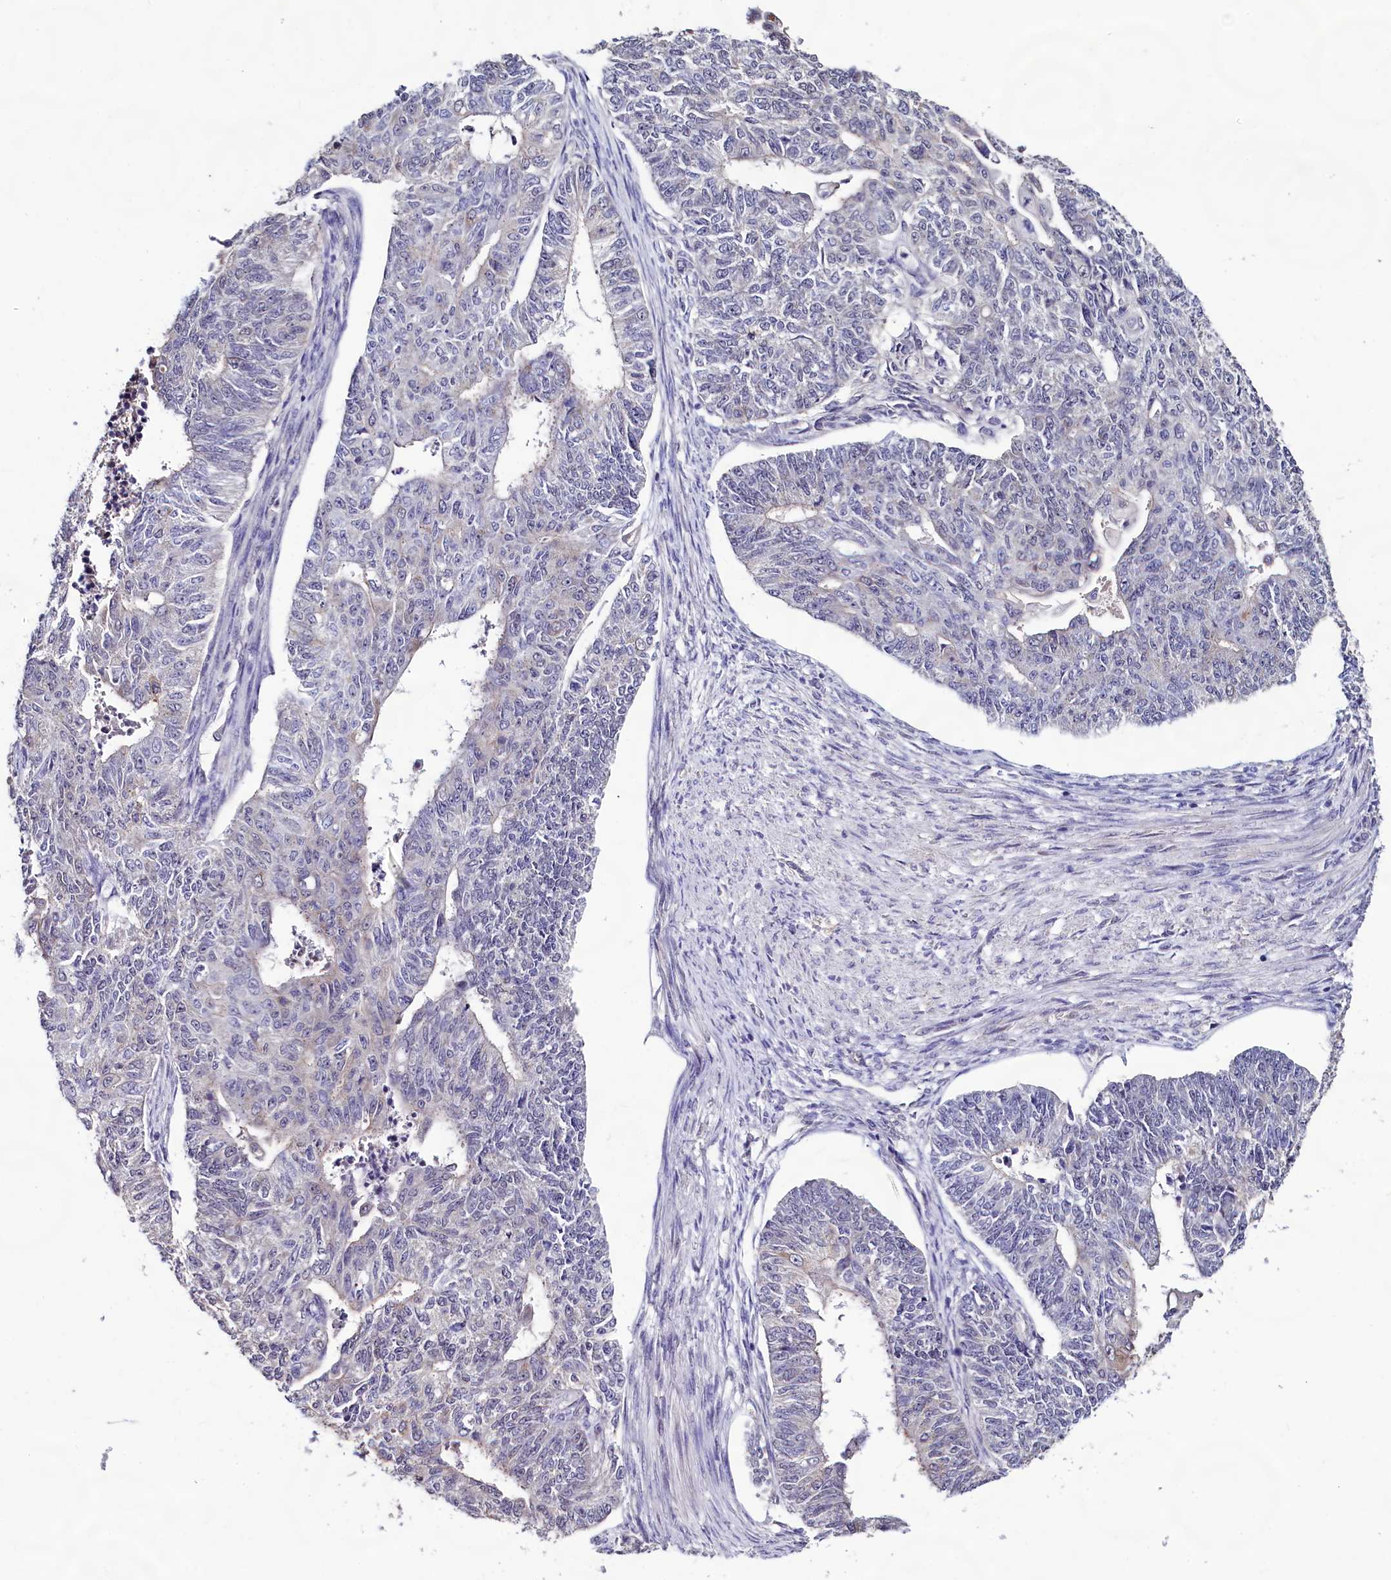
{"staining": {"intensity": "negative", "quantity": "none", "location": "none"}, "tissue": "endometrial cancer", "cell_type": "Tumor cells", "image_type": "cancer", "snomed": [{"axis": "morphology", "description": "Adenocarcinoma, NOS"}, {"axis": "topography", "description": "Endometrium"}], "caption": "High power microscopy photomicrograph of an immunohistochemistry (IHC) image of endometrial adenocarcinoma, revealing no significant positivity in tumor cells.", "gene": "SEC24C", "patient": {"sex": "female", "age": 32}}